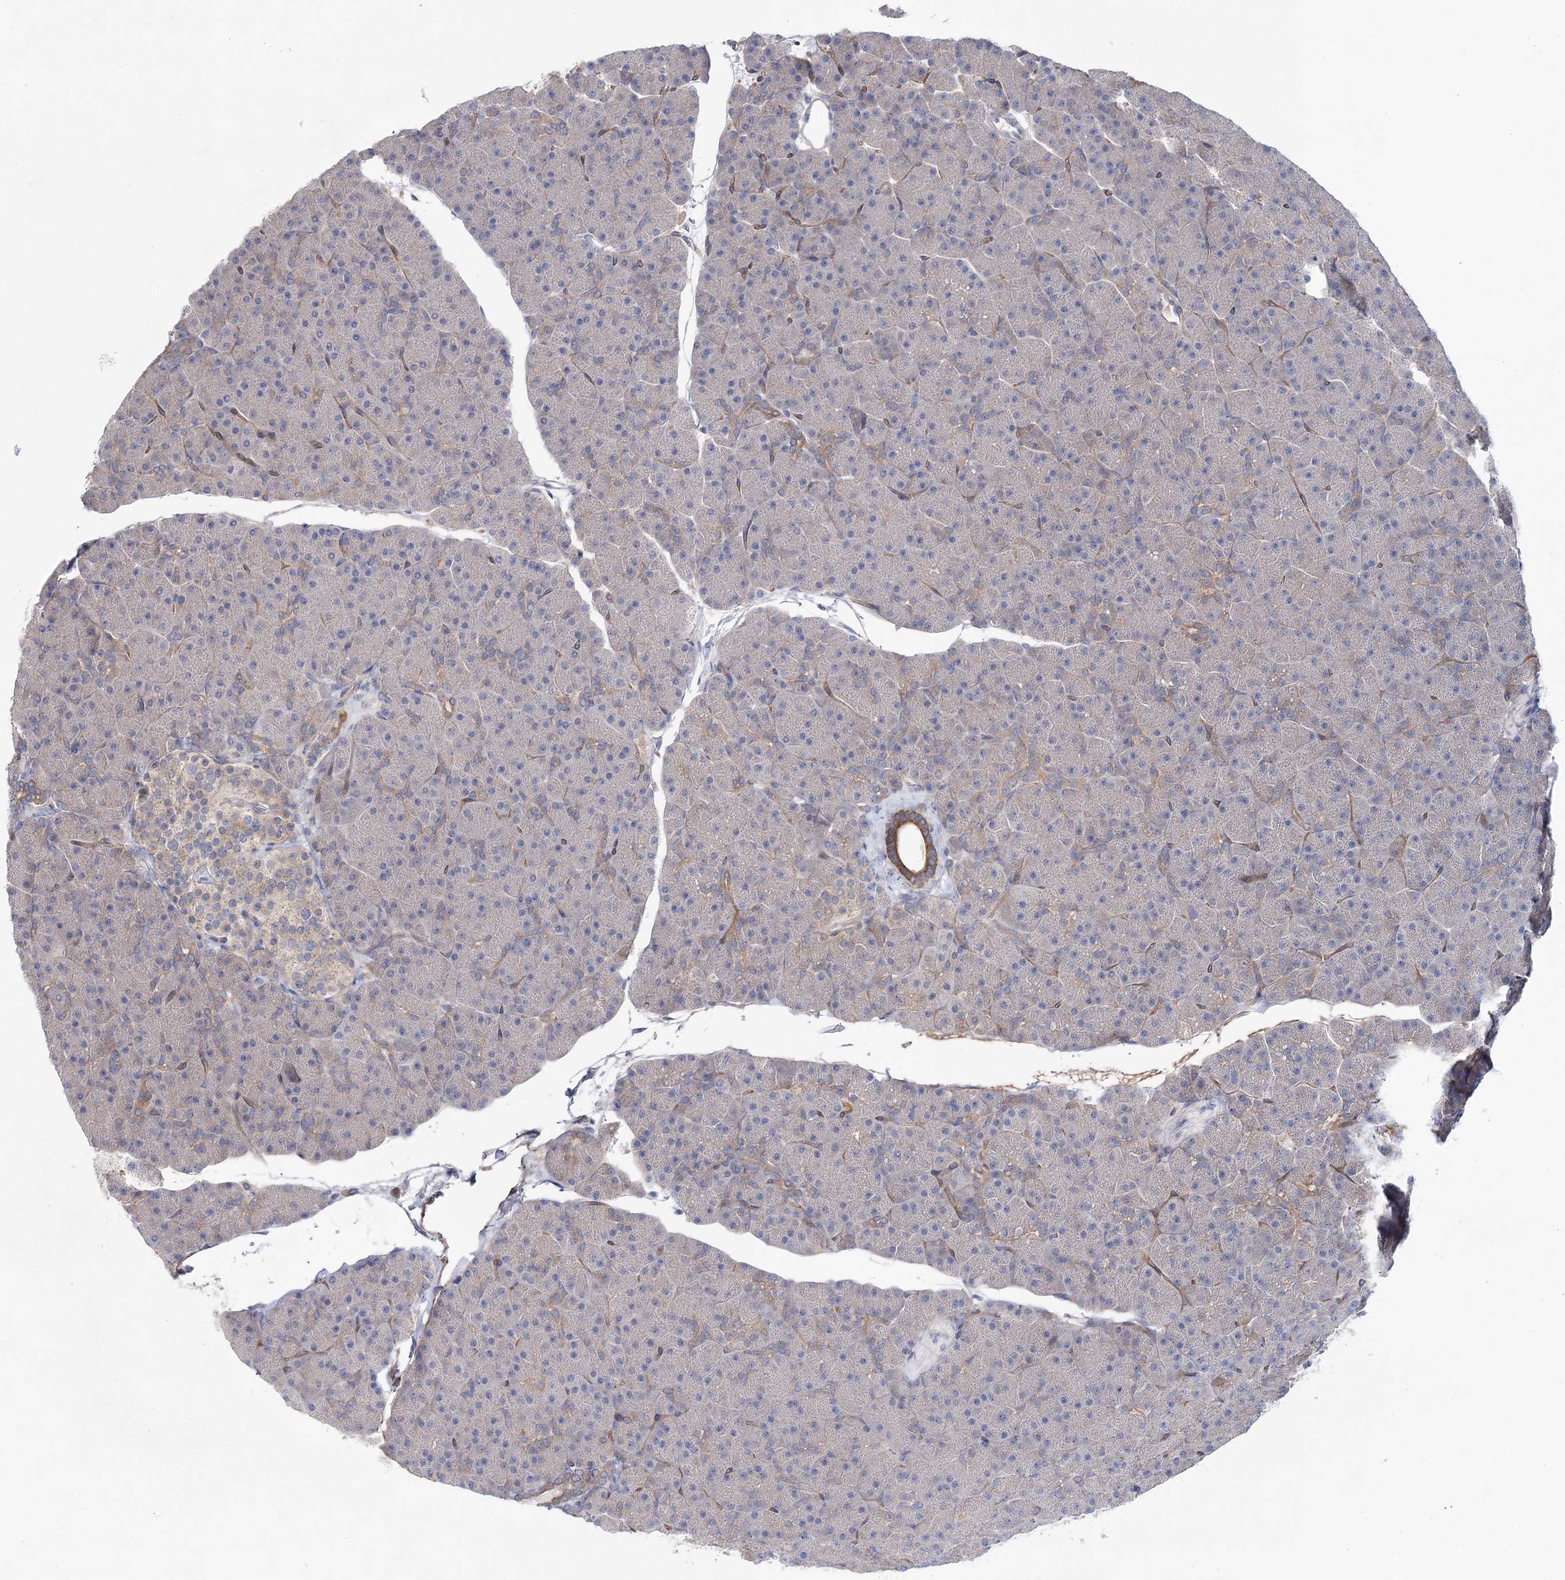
{"staining": {"intensity": "moderate", "quantity": "<25%", "location": "cytoplasmic/membranous"}, "tissue": "pancreas", "cell_type": "Exocrine glandular cells", "image_type": "normal", "snomed": [{"axis": "morphology", "description": "Normal tissue, NOS"}, {"axis": "topography", "description": "Pancreas"}], "caption": "DAB immunohistochemical staining of normal pancreas shows moderate cytoplasmic/membranous protein staining in about <25% of exocrine glandular cells.", "gene": "LRRC14B", "patient": {"sex": "male", "age": 36}}